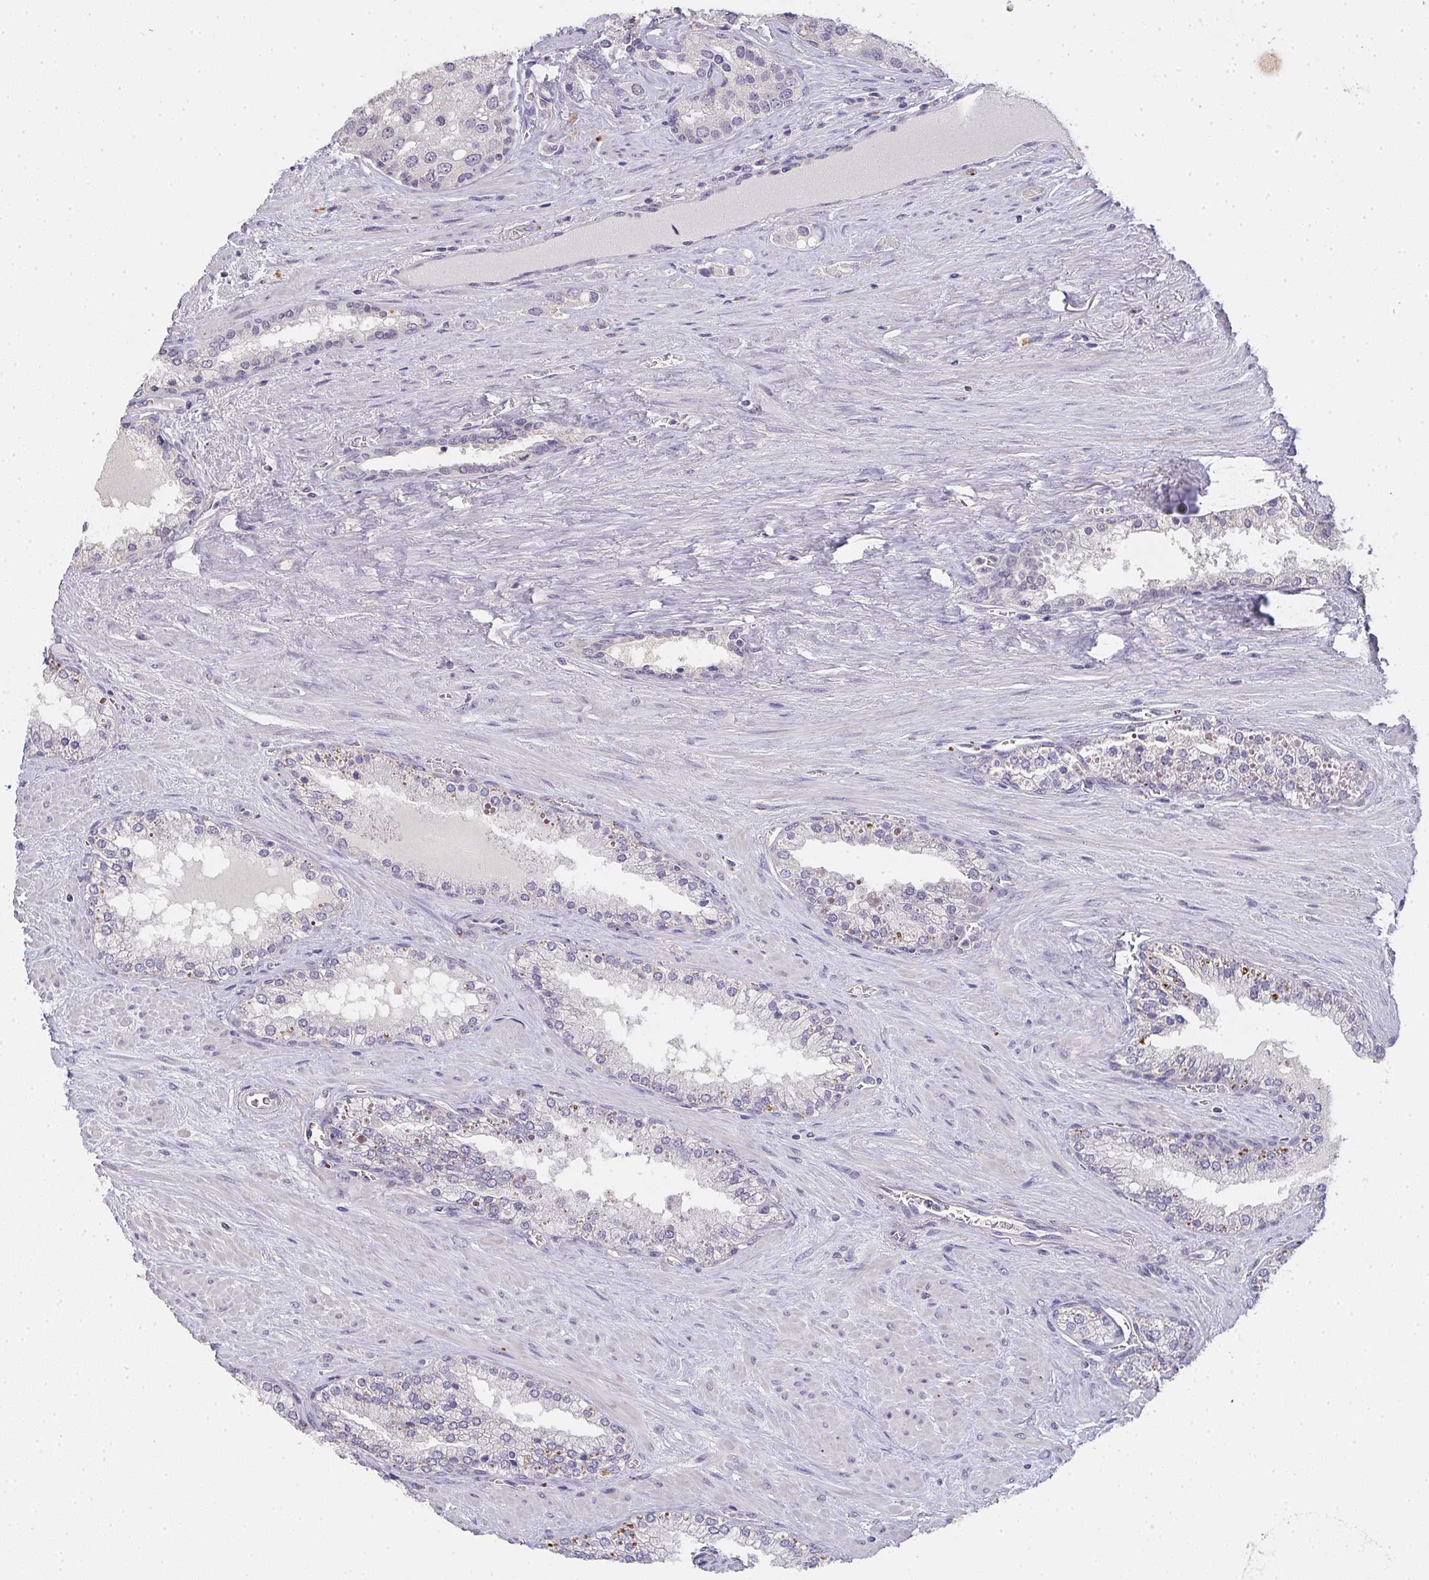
{"staining": {"intensity": "negative", "quantity": "none", "location": "none"}, "tissue": "prostate cancer", "cell_type": "Tumor cells", "image_type": "cancer", "snomed": [{"axis": "morphology", "description": "Adenocarcinoma, High grade"}, {"axis": "topography", "description": "Prostate"}], "caption": "A high-resolution micrograph shows immunohistochemistry (IHC) staining of adenocarcinoma (high-grade) (prostate), which displays no significant positivity in tumor cells. (DAB (3,3'-diaminobenzidine) immunohistochemistry, high magnification).", "gene": "TMEM219", "patient": {"sex": "male", "age": 67}}